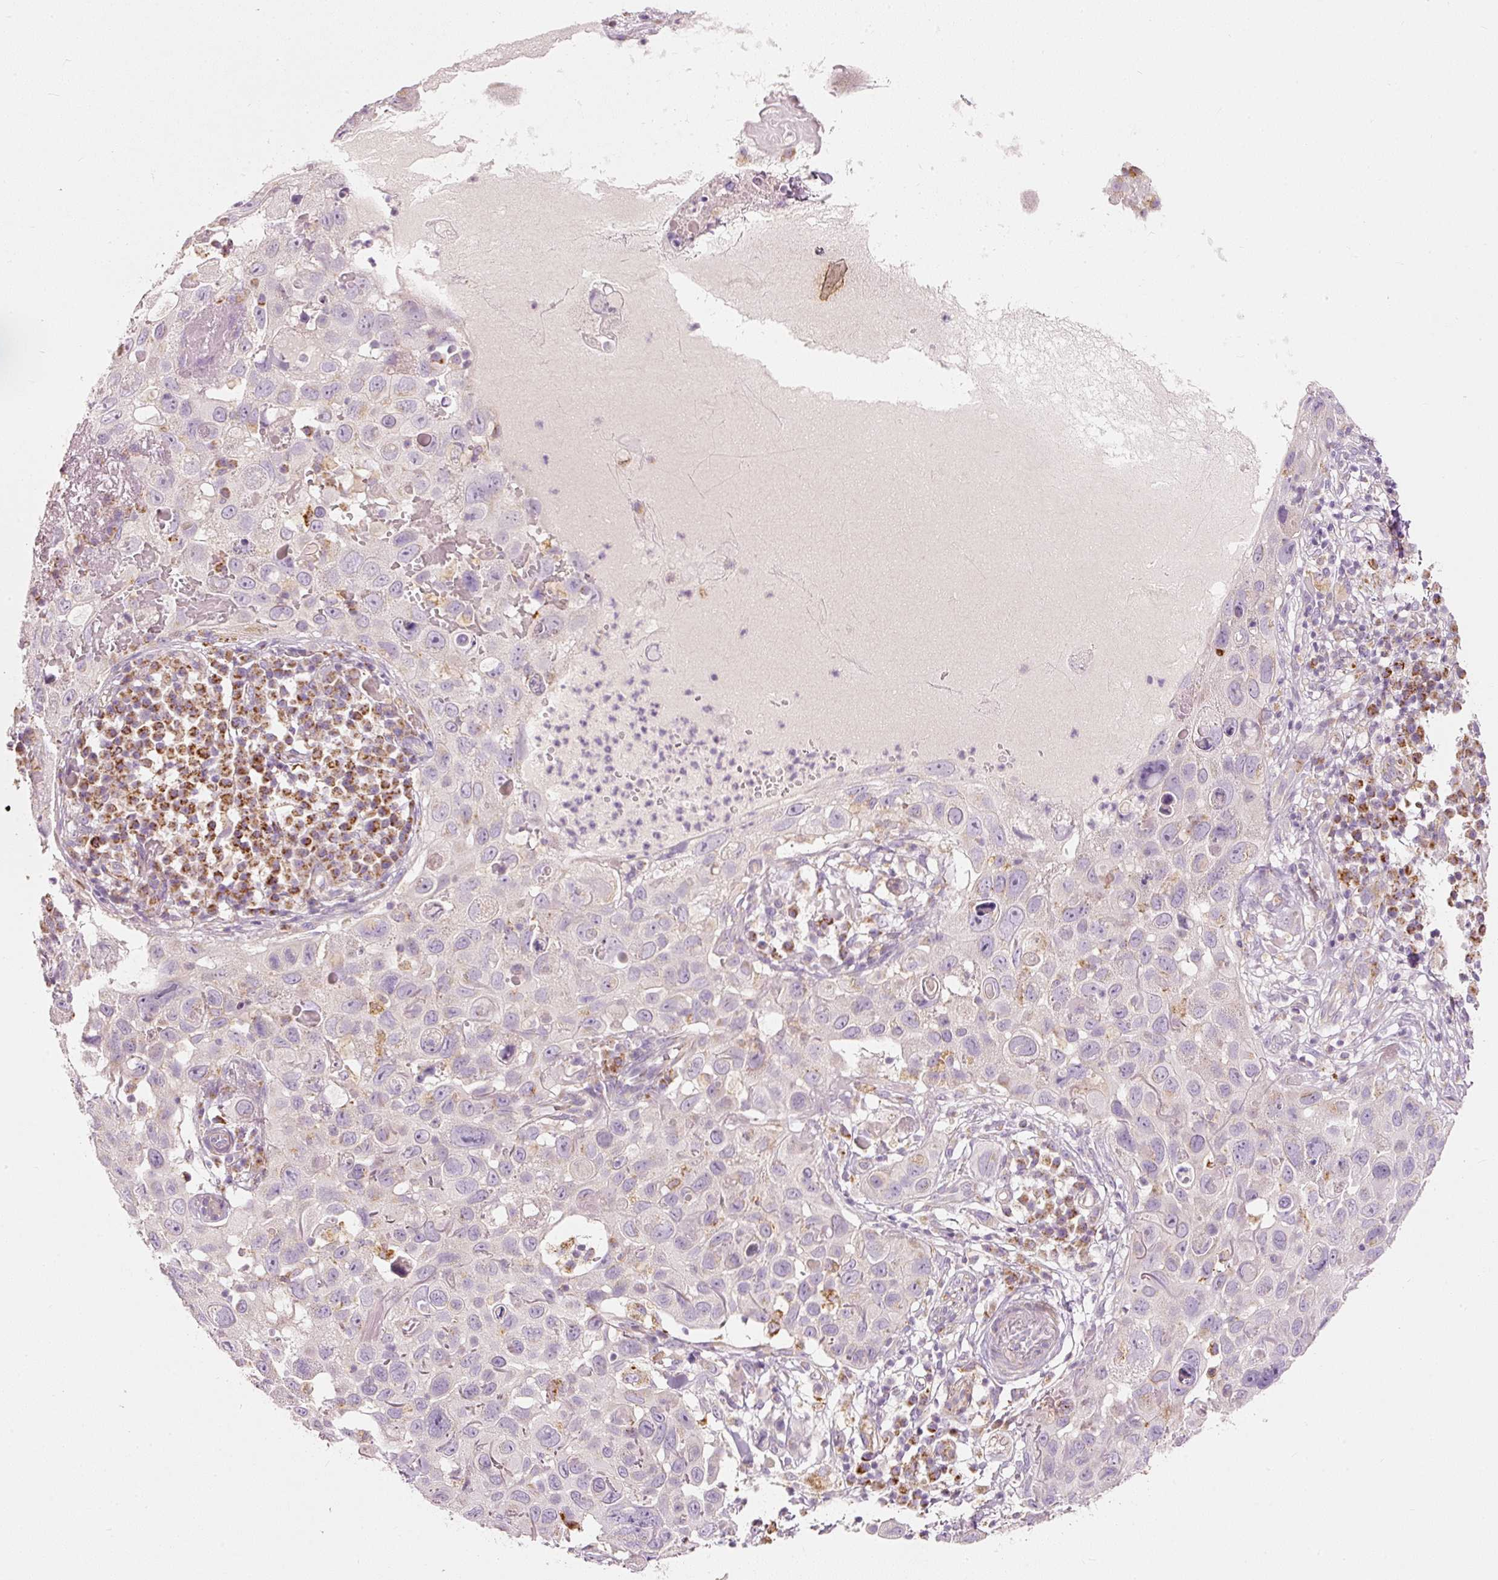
{"staining": {"intensity": "negative", "quantity": "none", "location": "none"}, "tissue": "skin cancer", "cell_type": "Tumor cells", "image_type": "cancer", "snomed": [{"axis": "morphology", "description": "Squamous cell carcinoma in situ, NOS"}, {"axis": "morphology", "description": "Squamous cell carcinoma, NOS"}, {"axis": "topography", "description": "Skin"}], "caption": "This is a micrograph of IHC staining of skin squamous cell carcinoma, which shows no positivity in tumor cells.", "gene": "MTHFD2", "patient": {"sex": "male", "age": 93}}